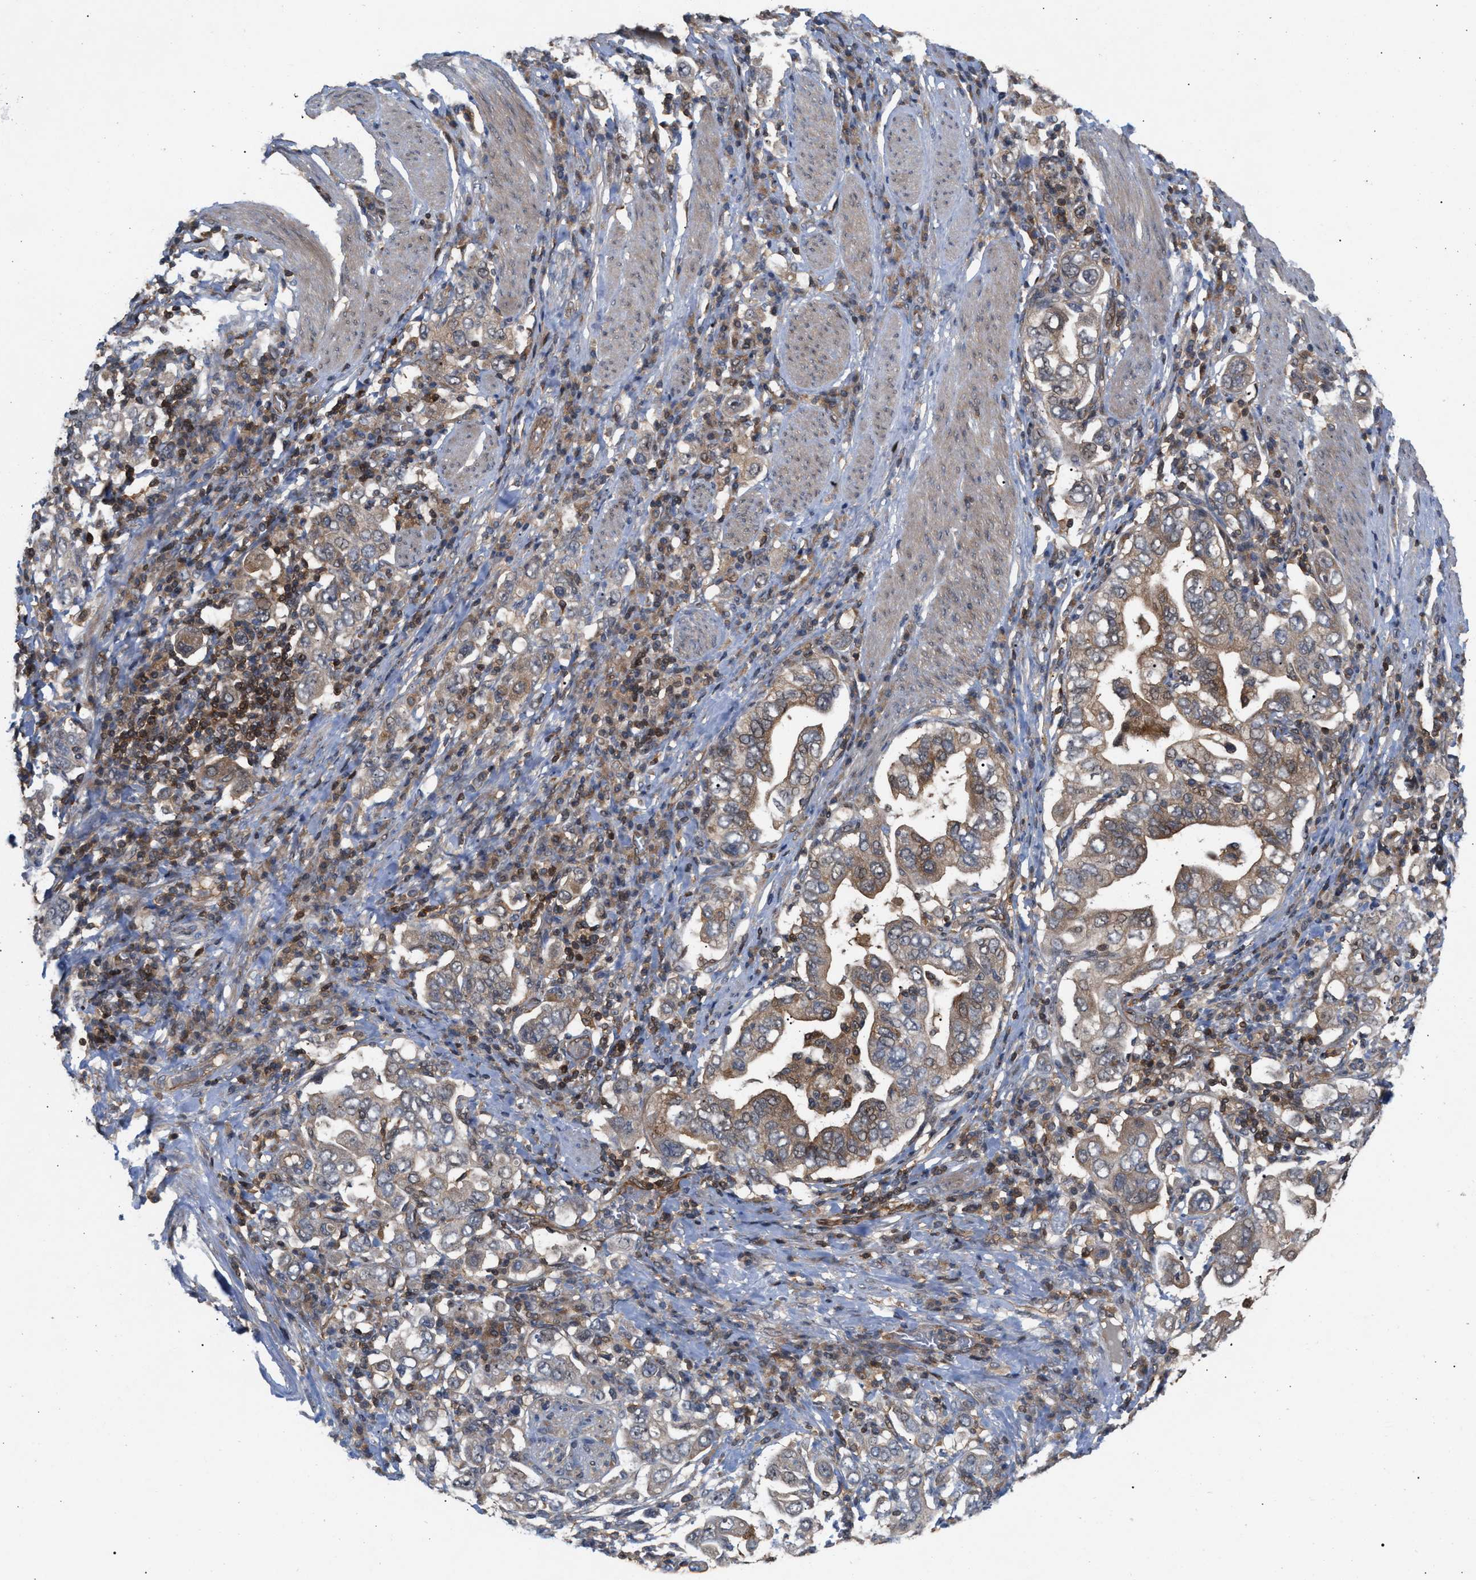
{"staining": {"intensity": "moderate", "quantity": "25%-75%", "location": "cytoplasmic/membranous"}, "tissue": "stomach cancer", "cell_type": "Tumor cells", "image_type": "cancer", "snomed": [{"axis": "morphology", "description": "Adenocarcinoma, NOS"}, {"axis": "topography", "description": "Stomach, upper"}], "caption": "An immunohistochemistry histopathology image of tumor tissue is shown. Protein staining in brown highlights moderate cytoplasmic/membranous positivity in stomach adenocarcinoma within tumor cells.", "gene": "GLOD4", "patient": {"sex": "male", "age": 62}}